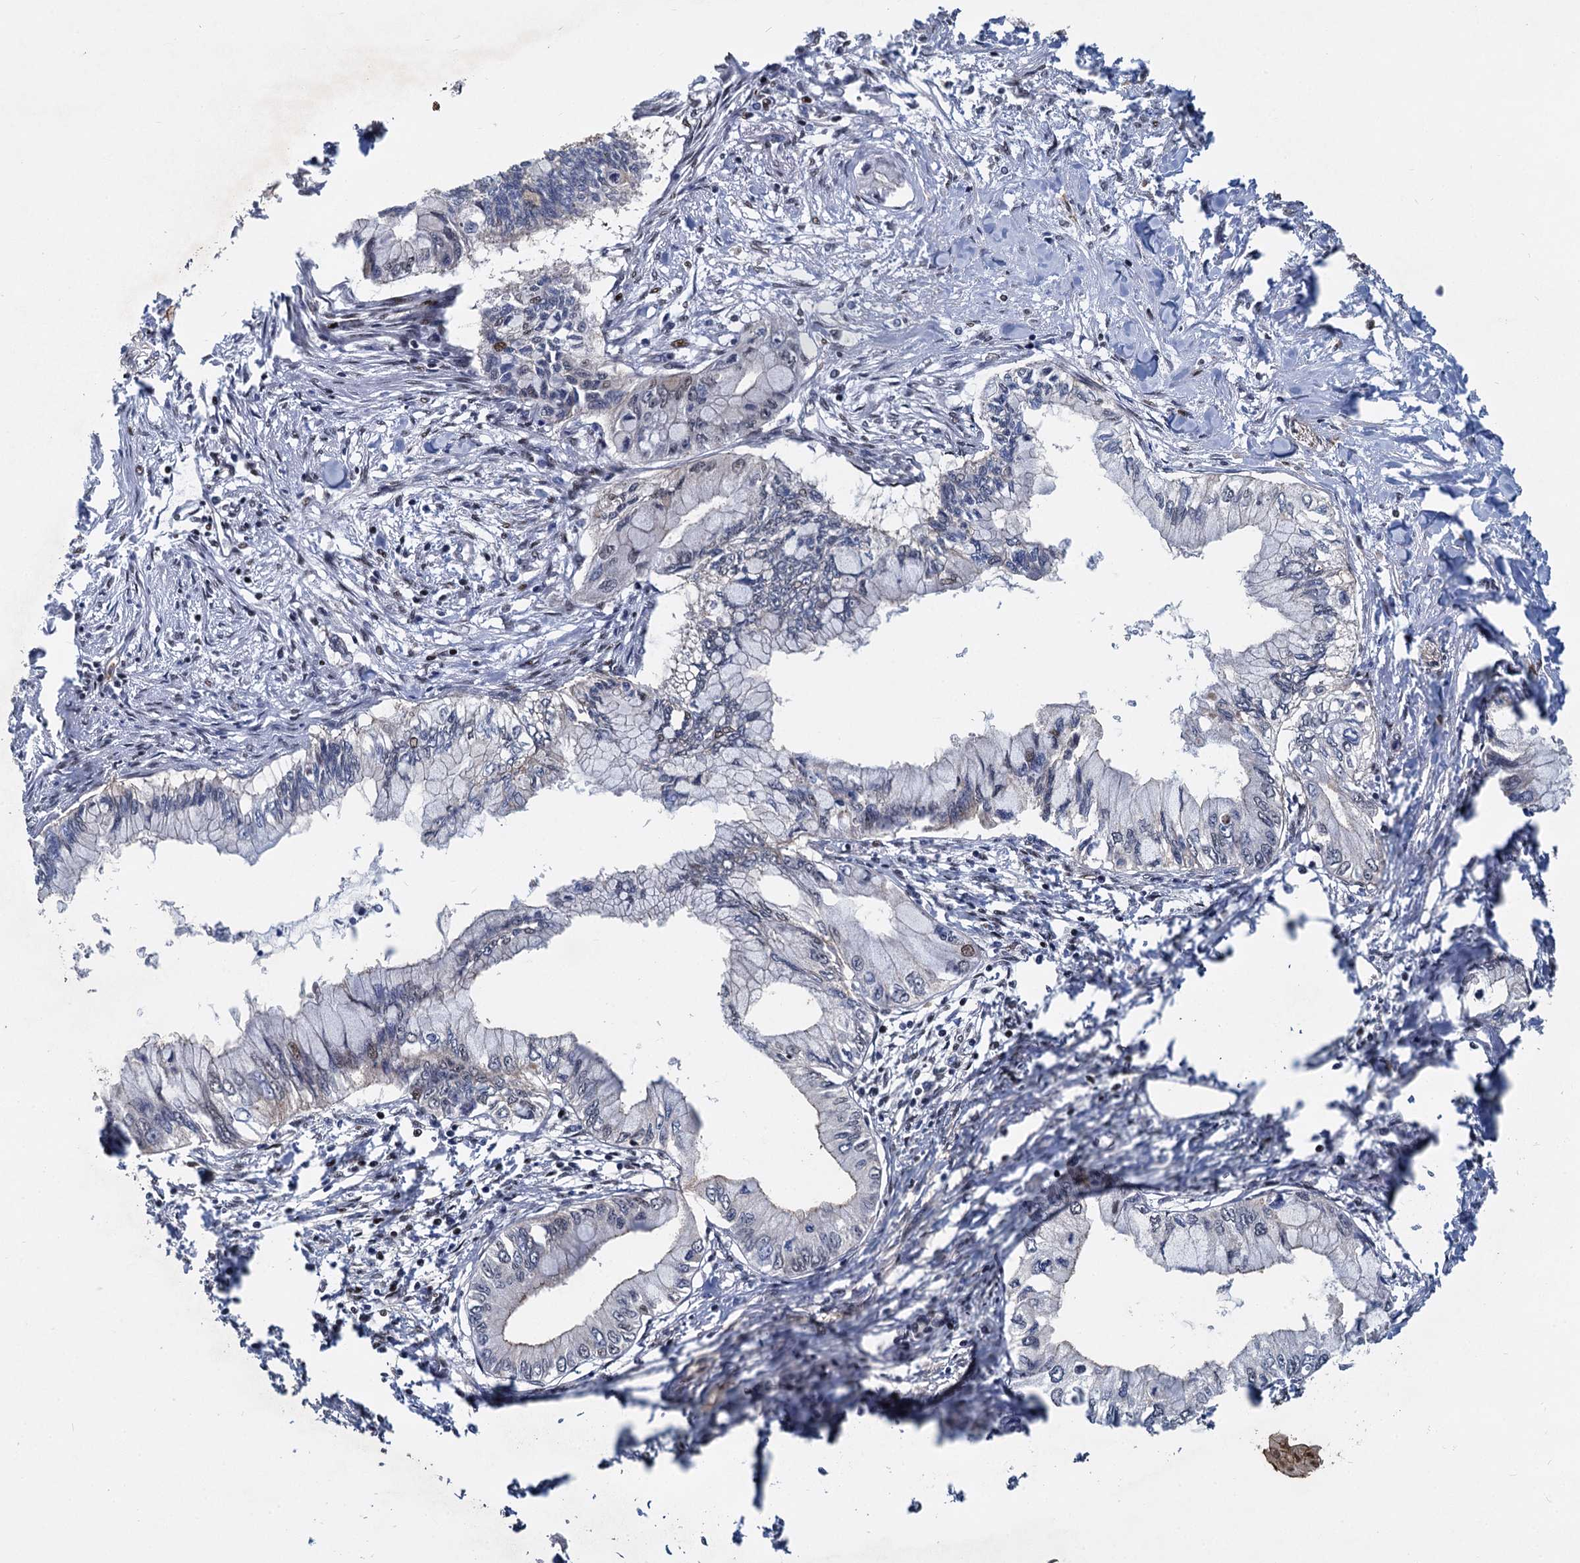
{"staining": {"intensity": "weak", "quantity": "<25%", "location": "nuclear"}, "tissue": "pancreatic cancer", "cell_type": "Tumor cells", "image_type": "cancer", "snomed": [{"axis": "morphology", "description": "Adenocarcinoma, NOS"}, {"axis": "topography", "description": "Pancreas"}], "caption": "An image of pancreatic cancer (adenocarcinoma) stained for a protein displays no brown staining in tumor cells.", "gene": "ANKRD49", "patient": {"sex": "male", "age": 48}}